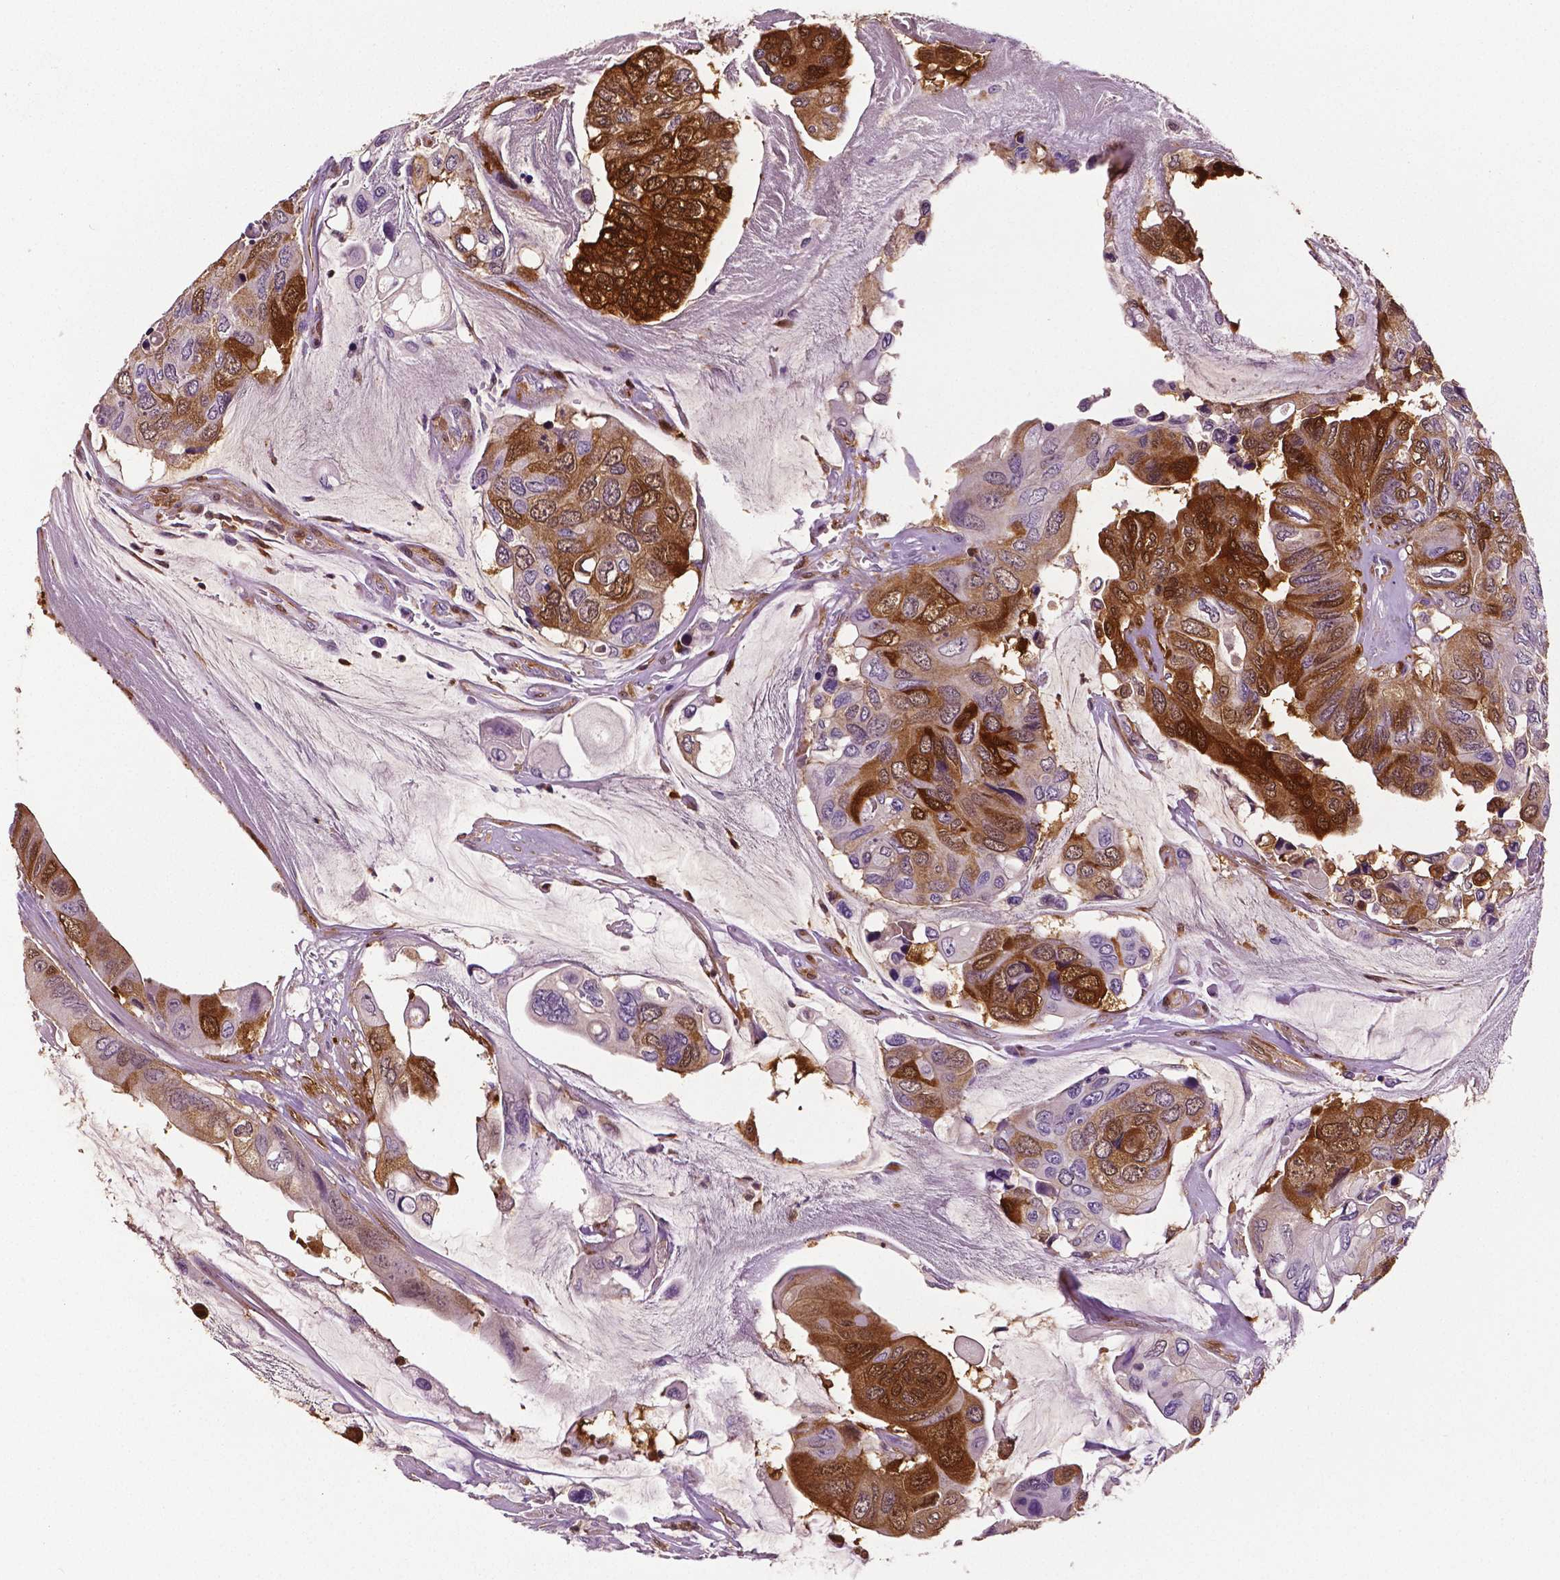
{"staining": {"intensity": "strong", "quantity": "25%-75%", "location": "cytoplasmic/membranous"}, "tissue": "colorectal cancer", "cell_type": "Tumor cells", "image_type": "cancer", "snomed": [{"axis": "morphology", "description": "Adenocarcinoma, NOS"}, {"axis": "topography", "description": "Rectum"}], "caption": "DAB (3,3'-diaminobenzidine) immunohistochemical staining of human colorectal cancer exhibits strong cytoplasmic/membranous protein expression in about 25%-75% of tumor cells. The staining is performed using DAB (3,3'-diaminobenzidine) brown chromogen to label protein expression. The nuclei are counter-stained blue using hematoxylin.", "gene": "PHGDH", "patient": {"sex": "male", "age": 63}}